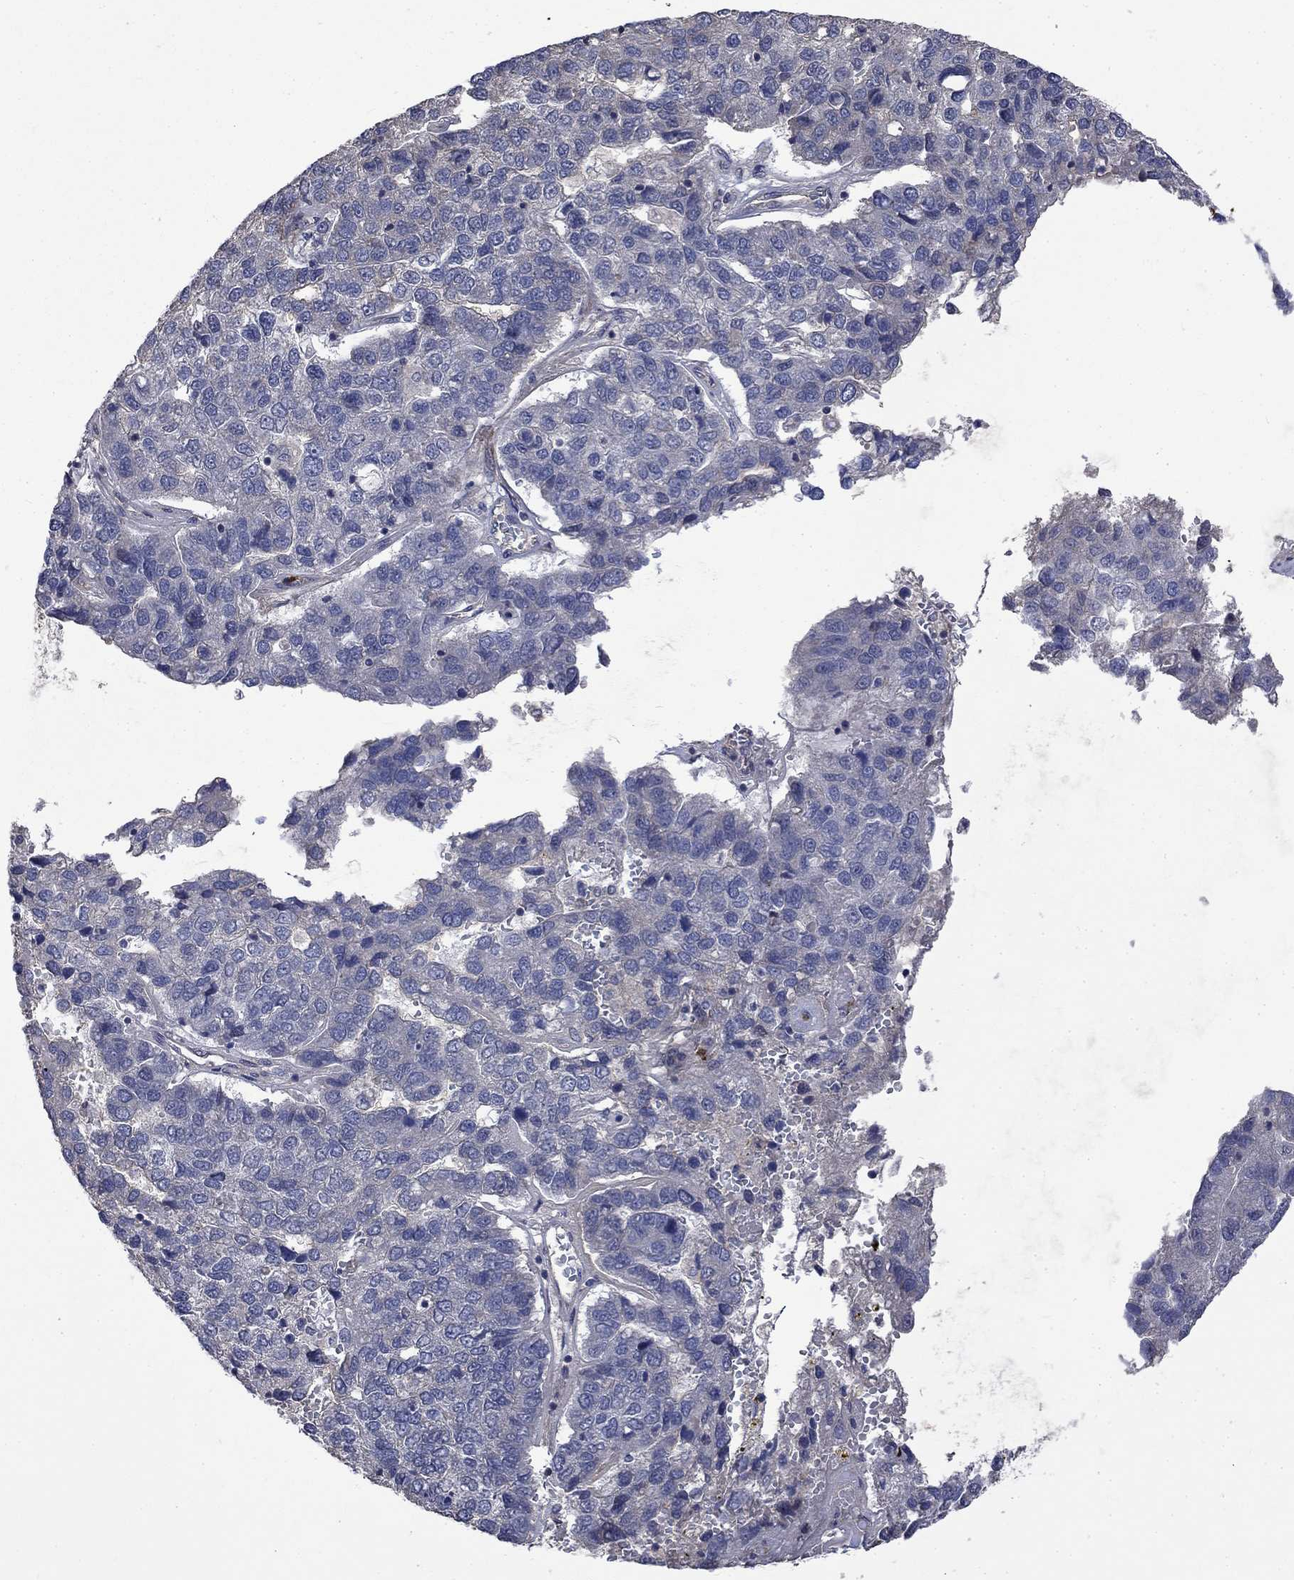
{"staining": {"intensity": "negative", "quantity": "none", "location": "none"}, "tissue": "pancreatic cancer", "cell_type": "Tumor cells", "image_type": "cancer", "snomed": [{"axis": "morphology", "description": "Adenocarcinoma, NOS"}, {"axis": "topography", "description": "Pancreas"}], "caption": "Immunohistochemical staining of human pancreatic adenocarcinoma demonstrates no significant expression in tumor cells.", "gene": "VCAN", "patient": {"sex": "female", "age": 61}}